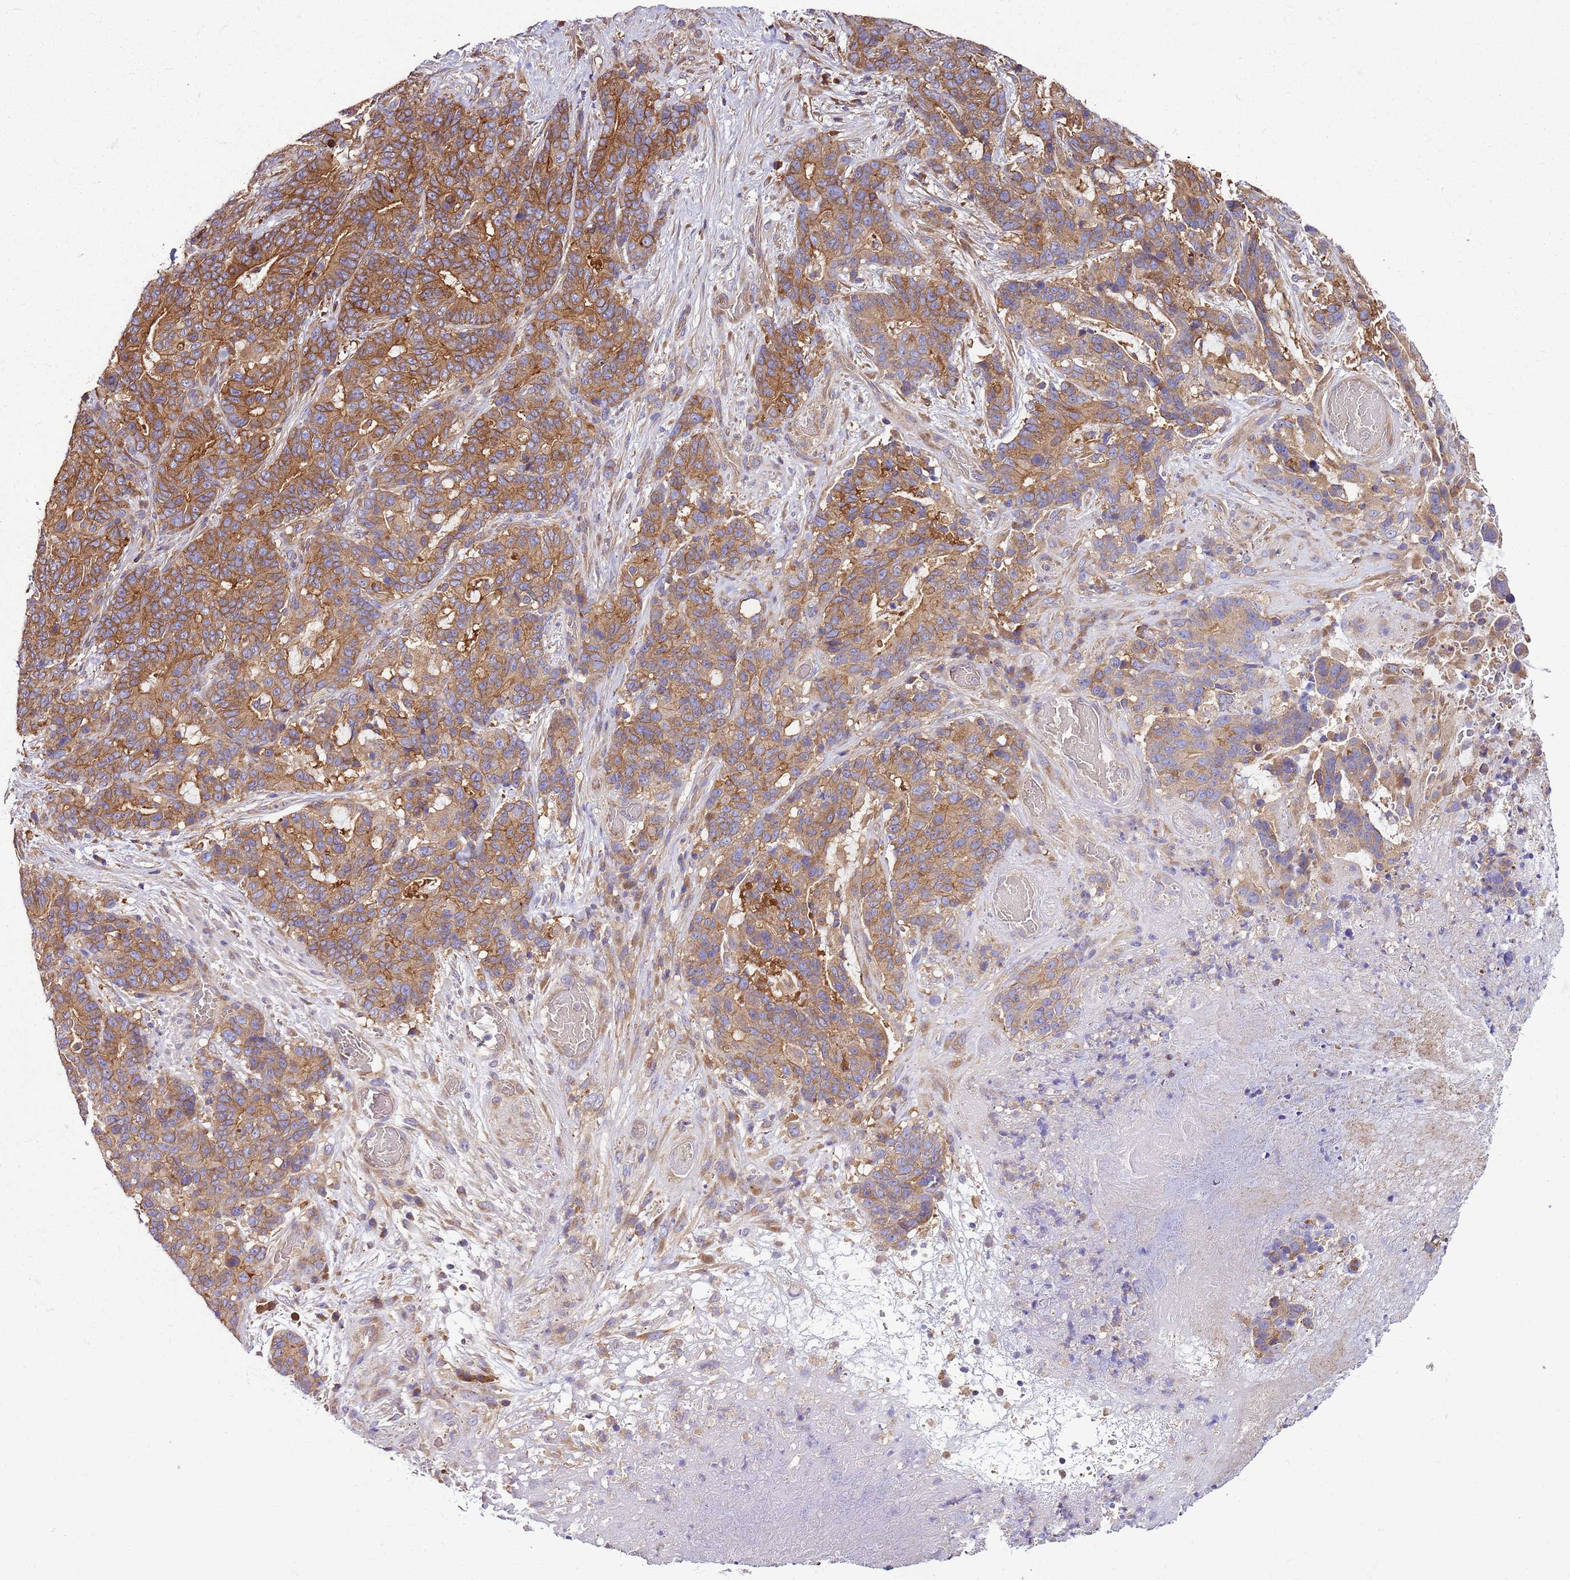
{"staining": {"intensity": "moderate", "quantity": ">75%", "location": "cytoplasmic/membranous"}, "tissue": "stomach cancer", "cell_type": "Tumor cells", "image_type": "cancer", "snomed": [{"axis": "morphology", "description": "Normal tissue, NOS"}, {"axis": "morphology", "description": "Adenocarcinoma, NOS"}, {"axis": "topography", "description": "Stomach"}], "caption": "Immunohistochemistry staining of stomach adenocarcinoma, which reveals medium levels of moderate cytoplasmic/membranous staining in approximately >75% of tumor cells indicating moderate cytoplasmic/membranous protein expression. The staining was performed using DAB (3,3'-diaminobenzidine) (brown) for protein detection and nuclei were counterstained in hematoxylin (blue).", "gene": "ATXN2L", "patient": {"sex": "female", "age": 64}}